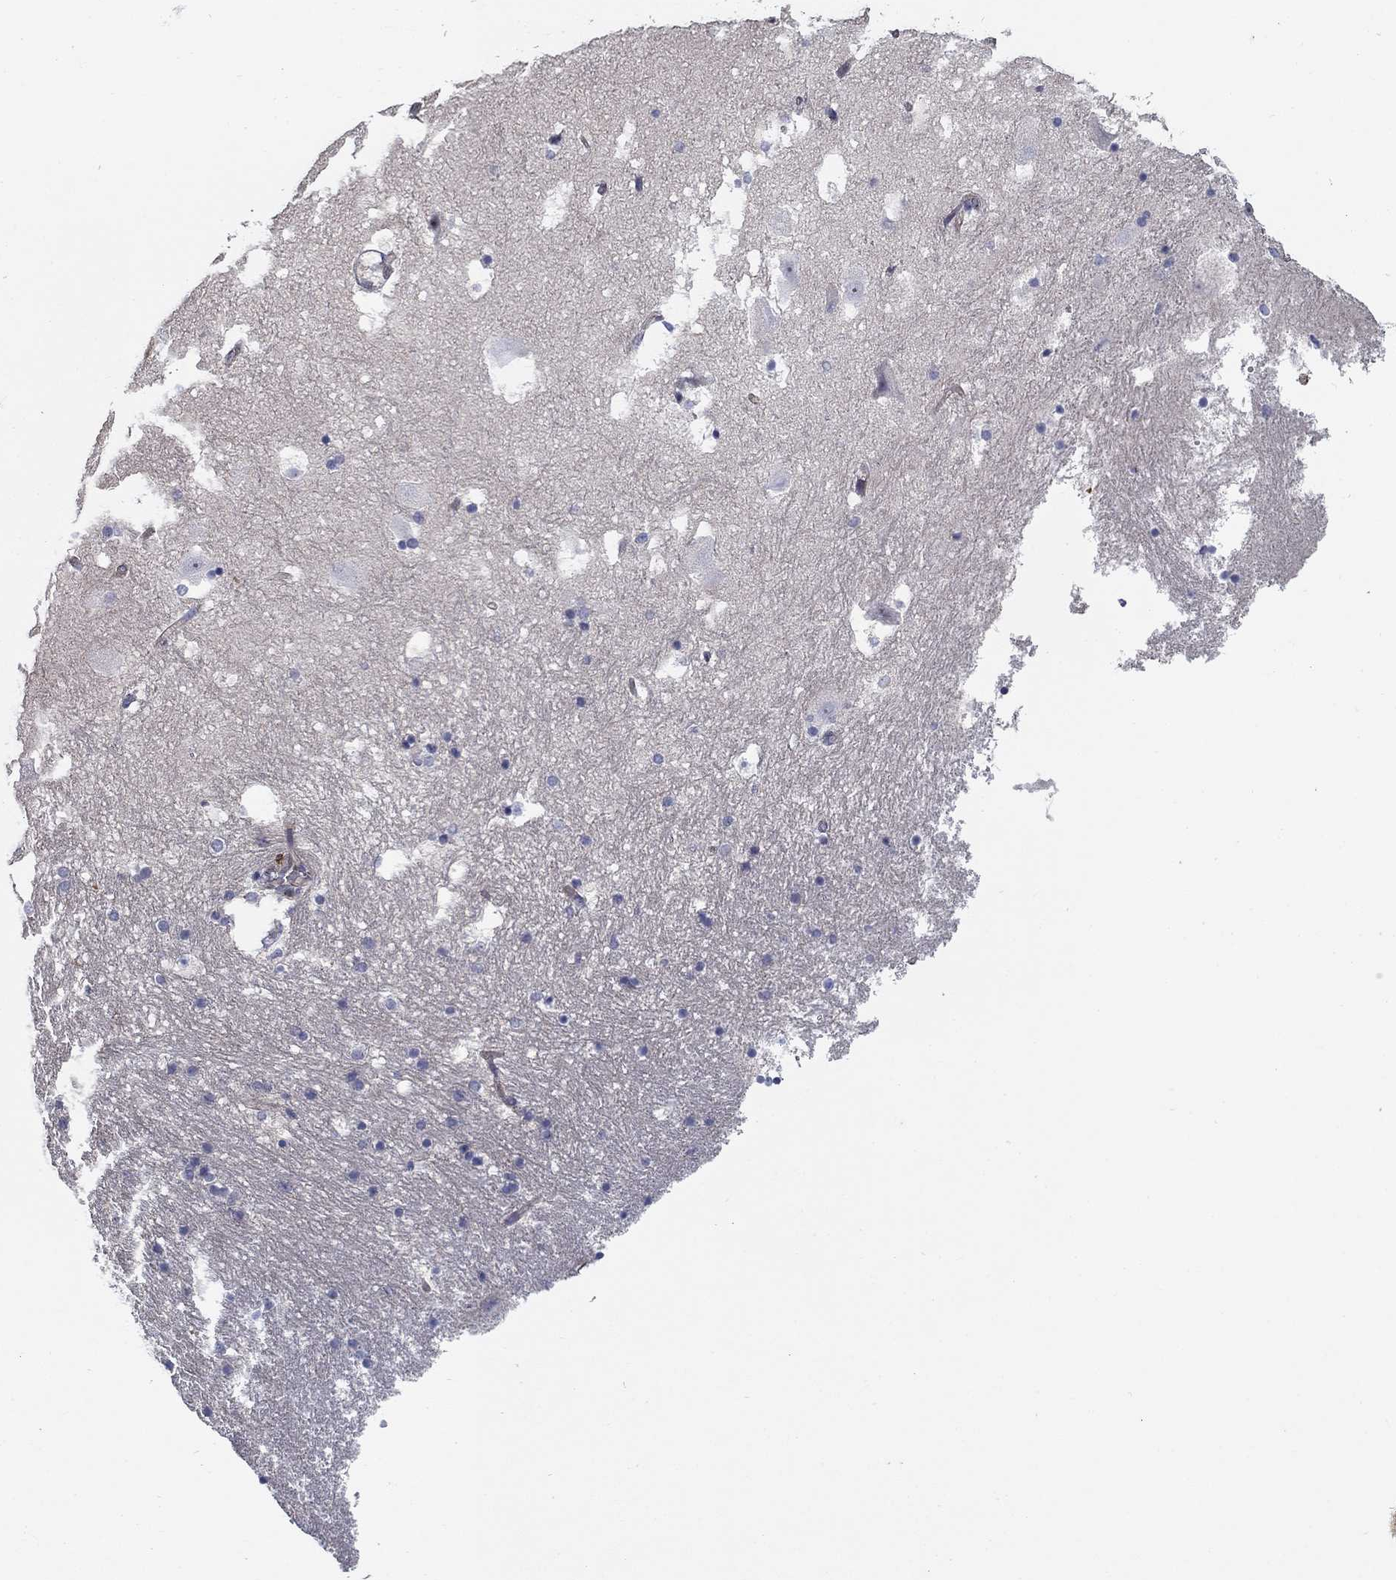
{"staining": {"intensity": "negative", "quantity": "none", "location": "none"}, "tissue": "hippocampus", "cell_type": "Glial cells", "image_type": "normal", "snomed": [{"axis": "morphology", "description": "Normal tissue, NOS"}, {"axis": "topography", "description": "Hippocampus"}], "caption": "Immunohistochemistry (IHC) of normal human hippocampus shows no positivity in glial cells.", "gene": "SIT1", "patient": {"sex": "male", "age": 51}}